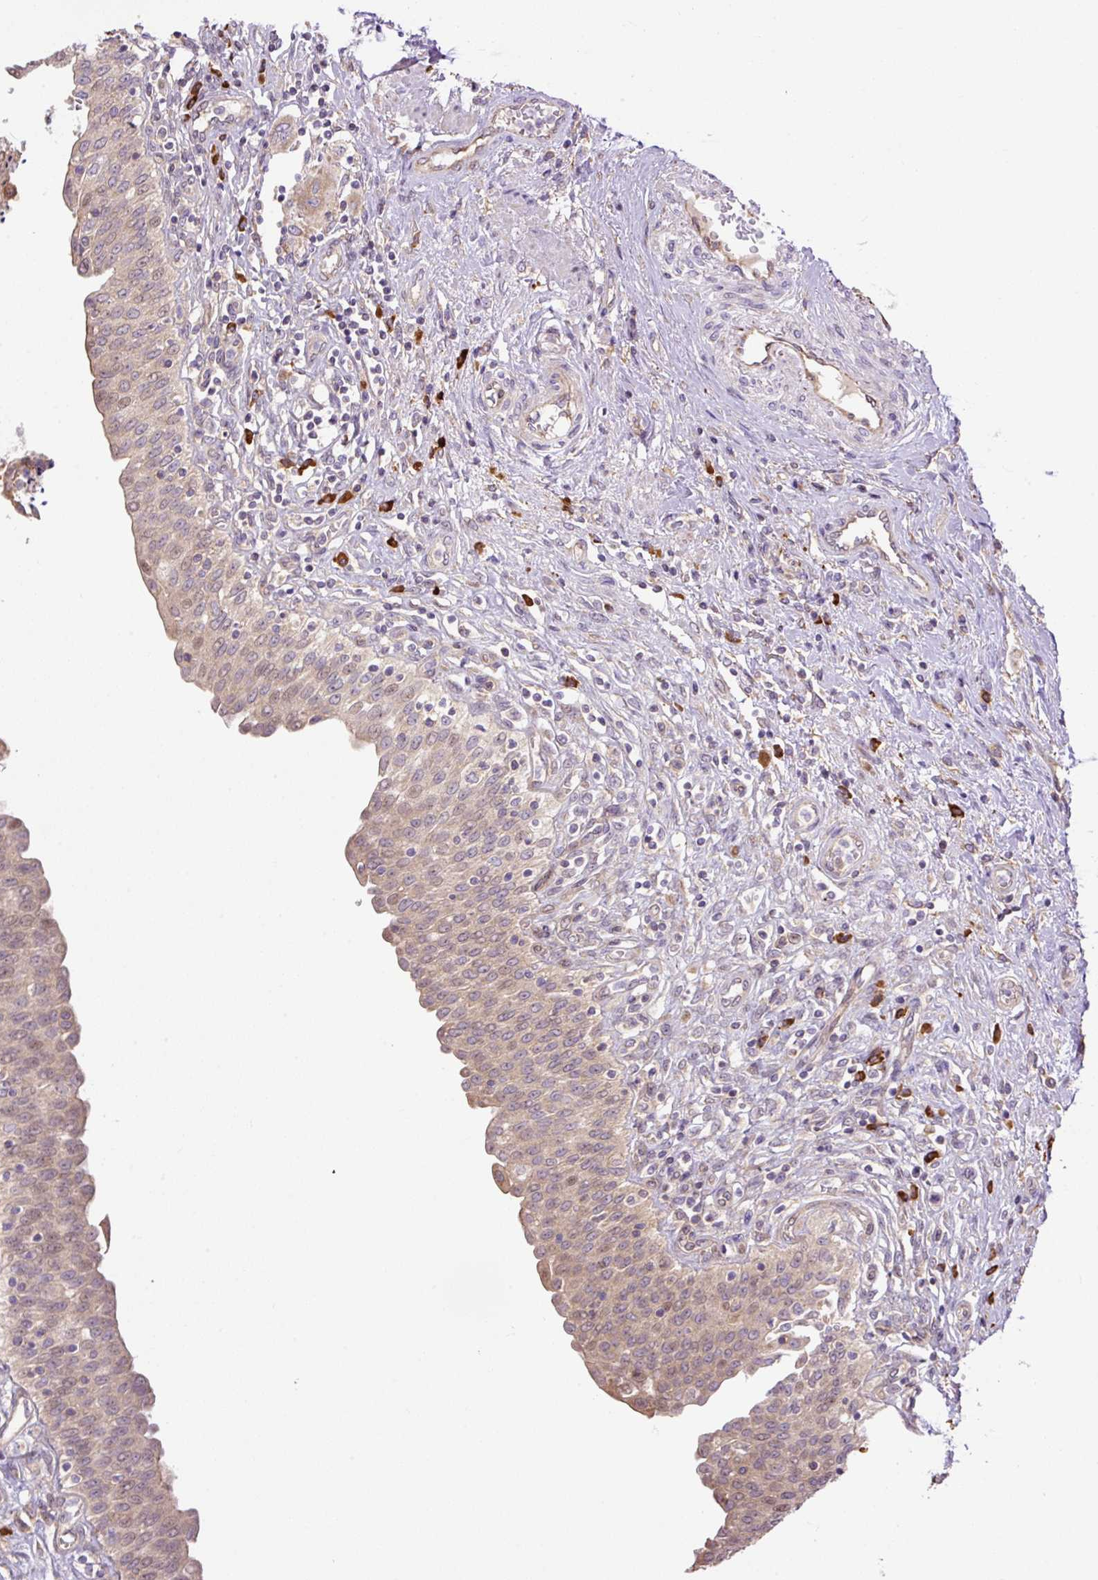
{"staining": {"intensity": "weak", "quantity": "25%-75%", "location": "cytoplasmic/membranous"}, "tissue": "urinary bladder", "cell_type": "Urothelial cells", "image_type": "normal", "snomed": [{"axis": "morphology", "description": "Normal tissue, NOS"}, {"axis": "topography", "description": "Urinary bladder"}], "caption": "Unremarkable urinary bladder exhibits weak cytoplasmic/membranous positivity in about 25%-75% of urothelial cells, visualized by immunohistochemistry.", "gene": "PPME1", "patient": {"sex": "male", "age": 71}}